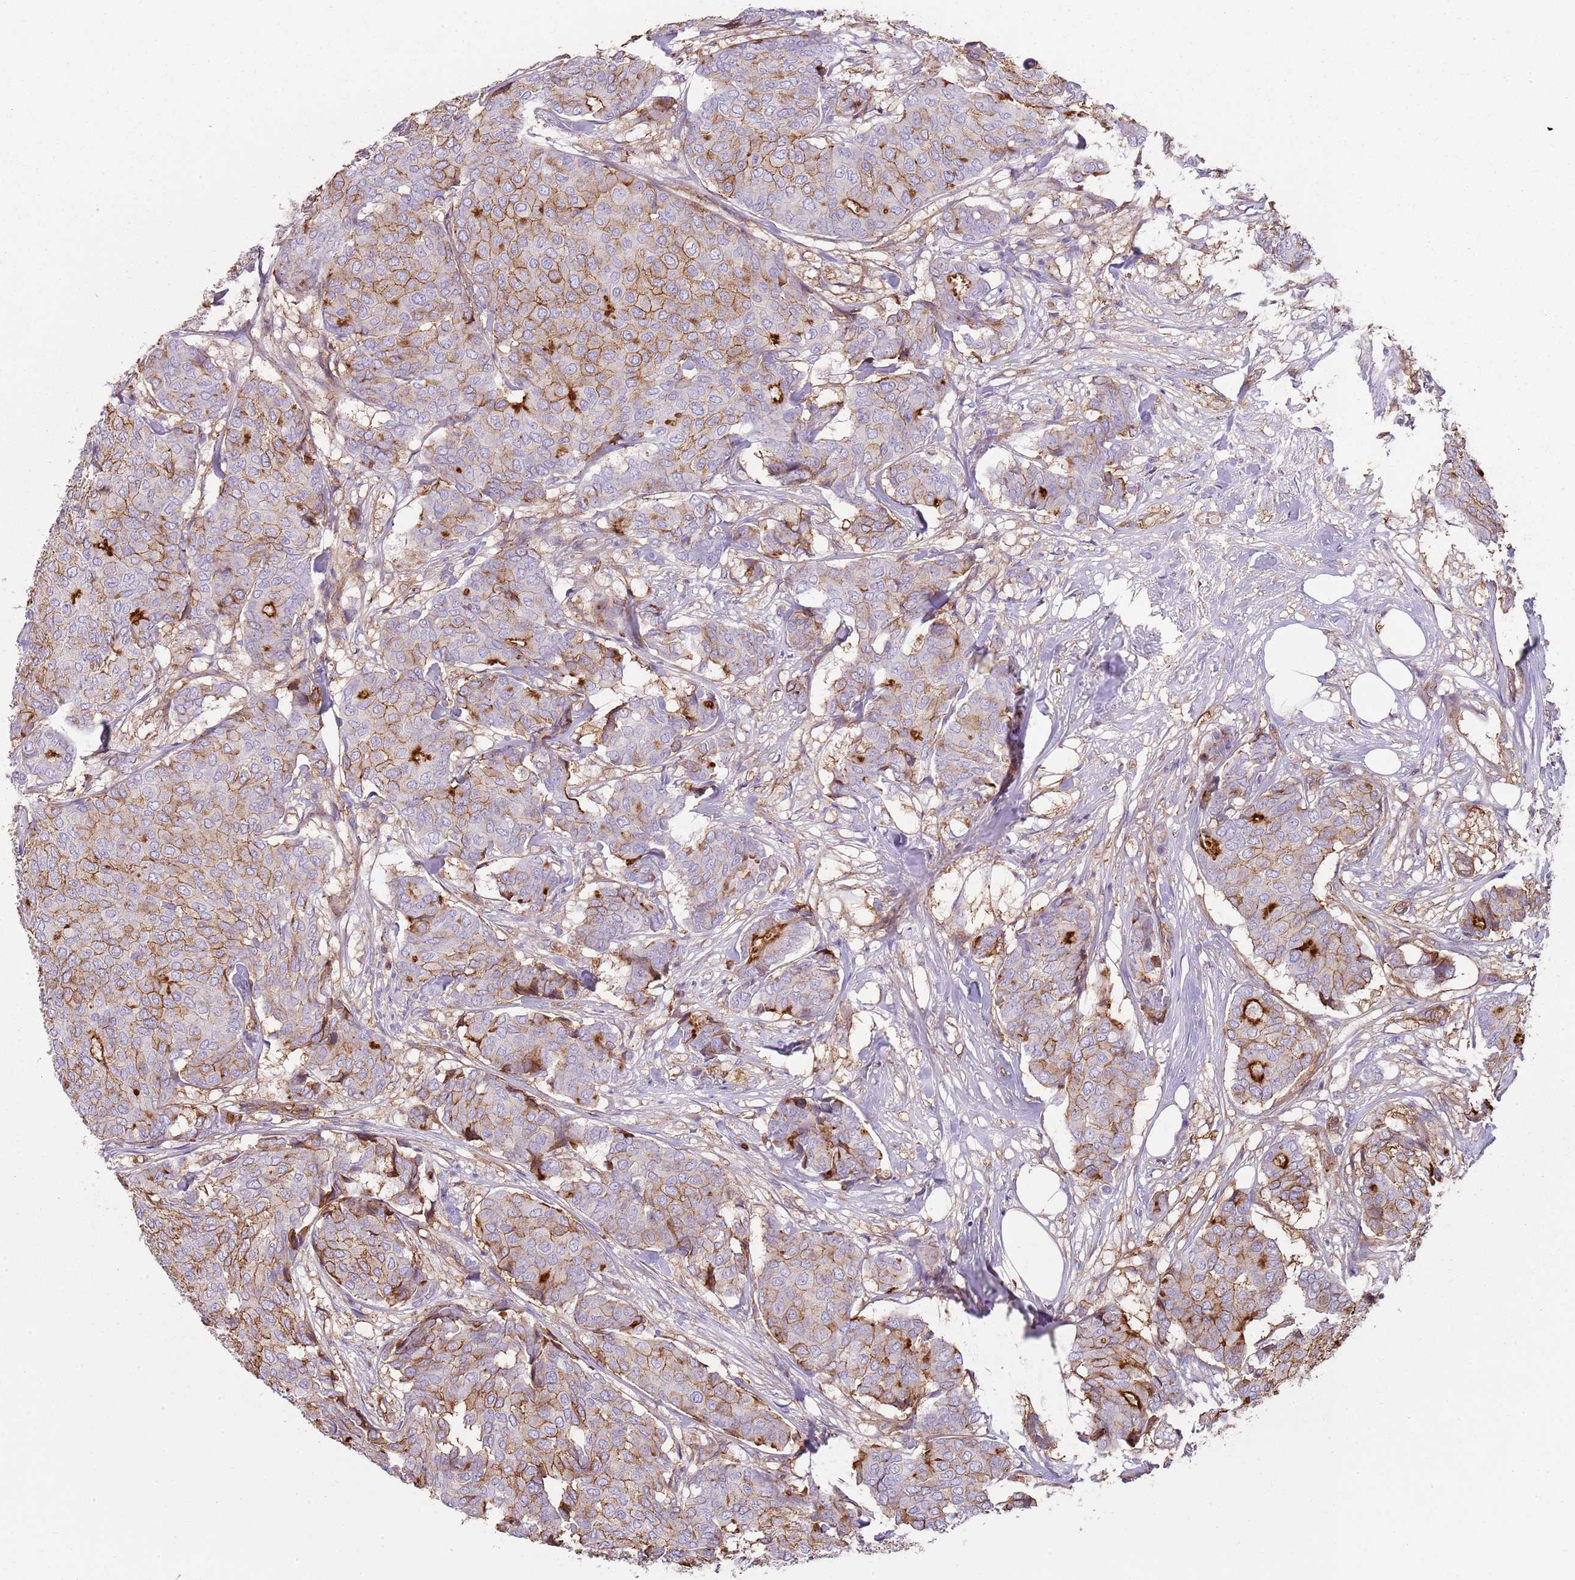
{"staining": {"intensity": "moderate", "quantity": ">75%", "location": "cytoplasmic/membranous"}, "tissue": "breast cancer", "cell_type": "Tumor cells", "image_type": "cancer", "snomed": [{"axis": "morphology", "description": "Duct carcinoma"}, {"axis": "topography", "description": "Breast"}], "caption": "Protein expression by IHC shows moderate cytoplasmic/membranous expression in approximately >75% of tumor cells in breast cancer.", "gene": "GNAI3", "patient": {"sex": "female", "age": 75}}